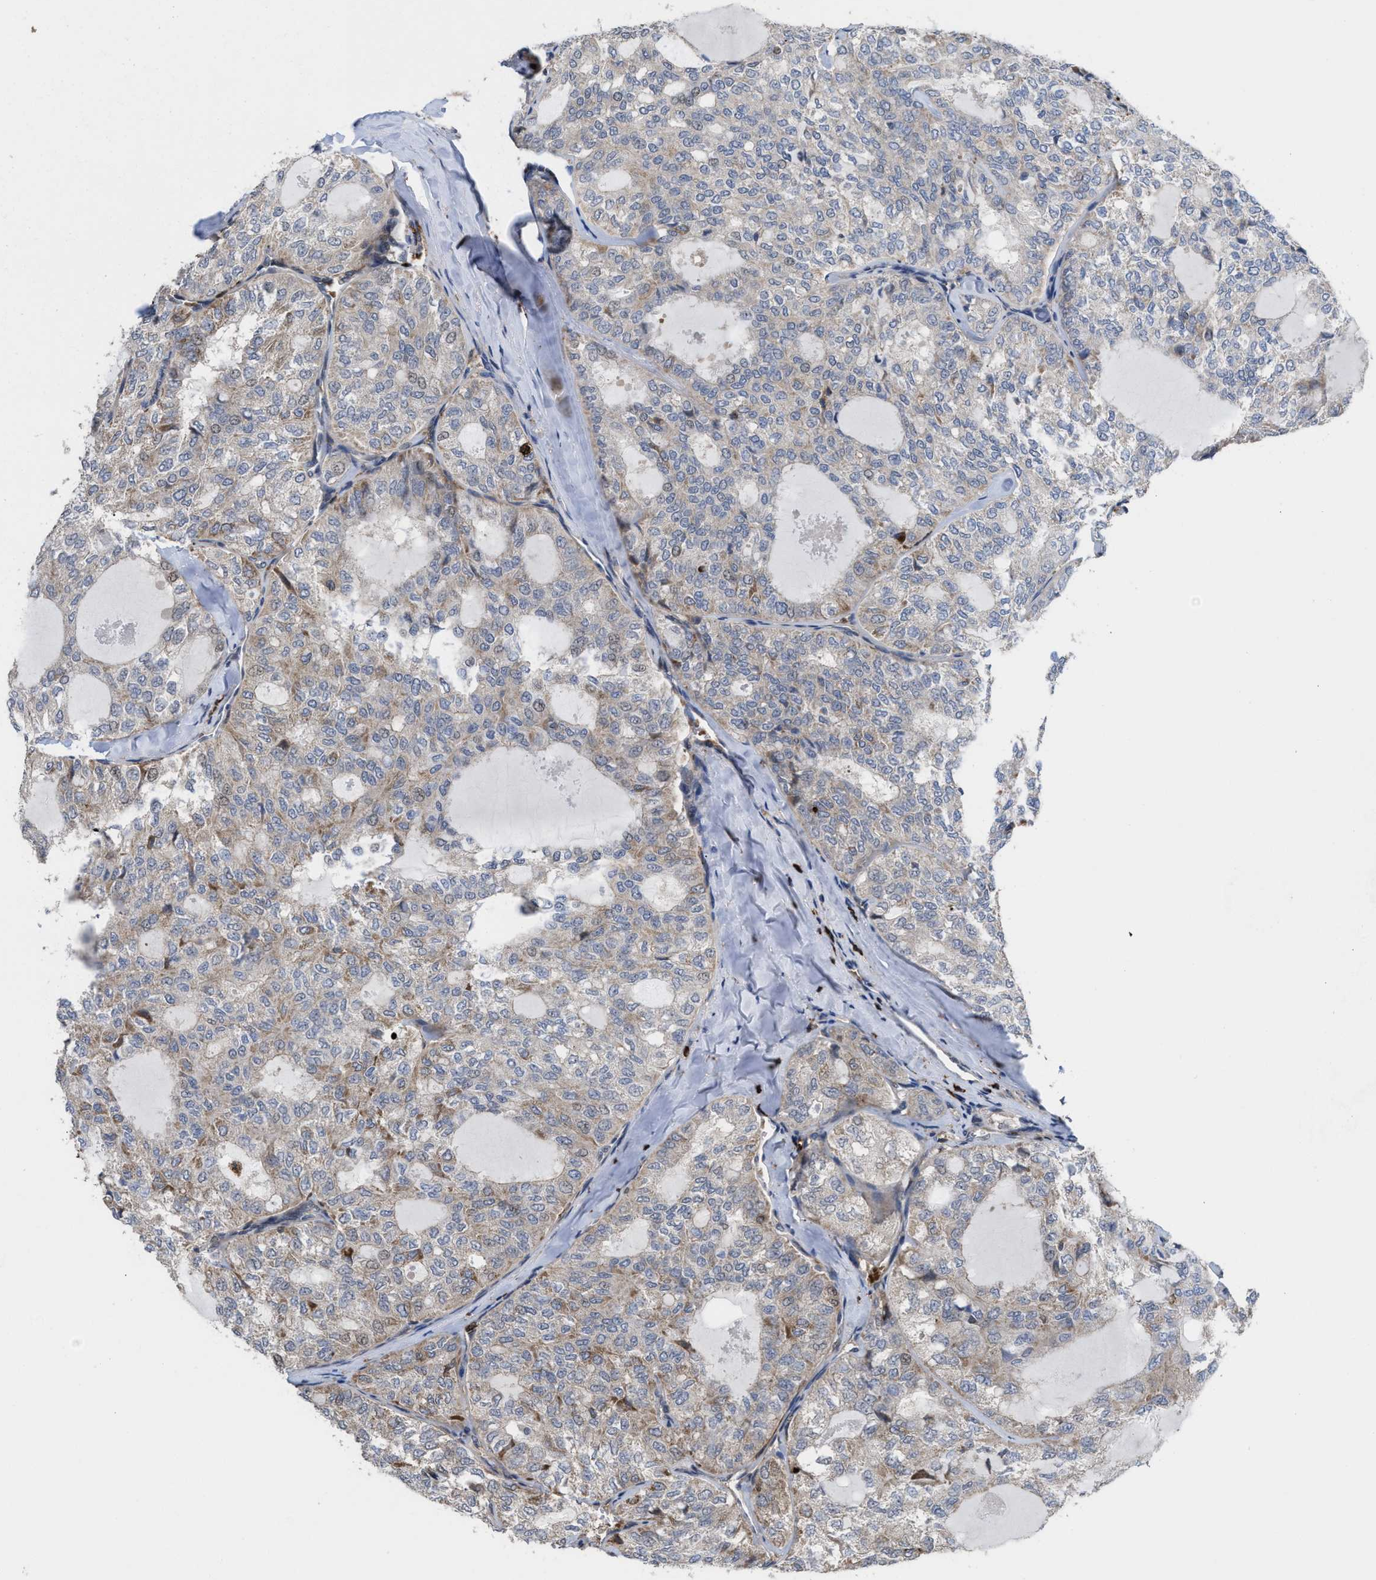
{"staining": {"intensity": "weak", "quantity": "25%-75%", "location": "cytoplasmic/membranous"}, "tissue": "thyroid cancer", "cell_type": "Tumor cells", "image_type": "cancer", "snomed": [{"axis": "morphology", "description": "Follicular adenoma carcinoma, NOS"}, {"axis": "topography", "description": "Thyroid gland"}], "caption": "Tumor cells show weak cytoplasmic/membranous expression in approximately 25%-75% of cells in thyroid cancer.", "gene": "PTPRE", "patient": {"sex": "male", "age": 75}}